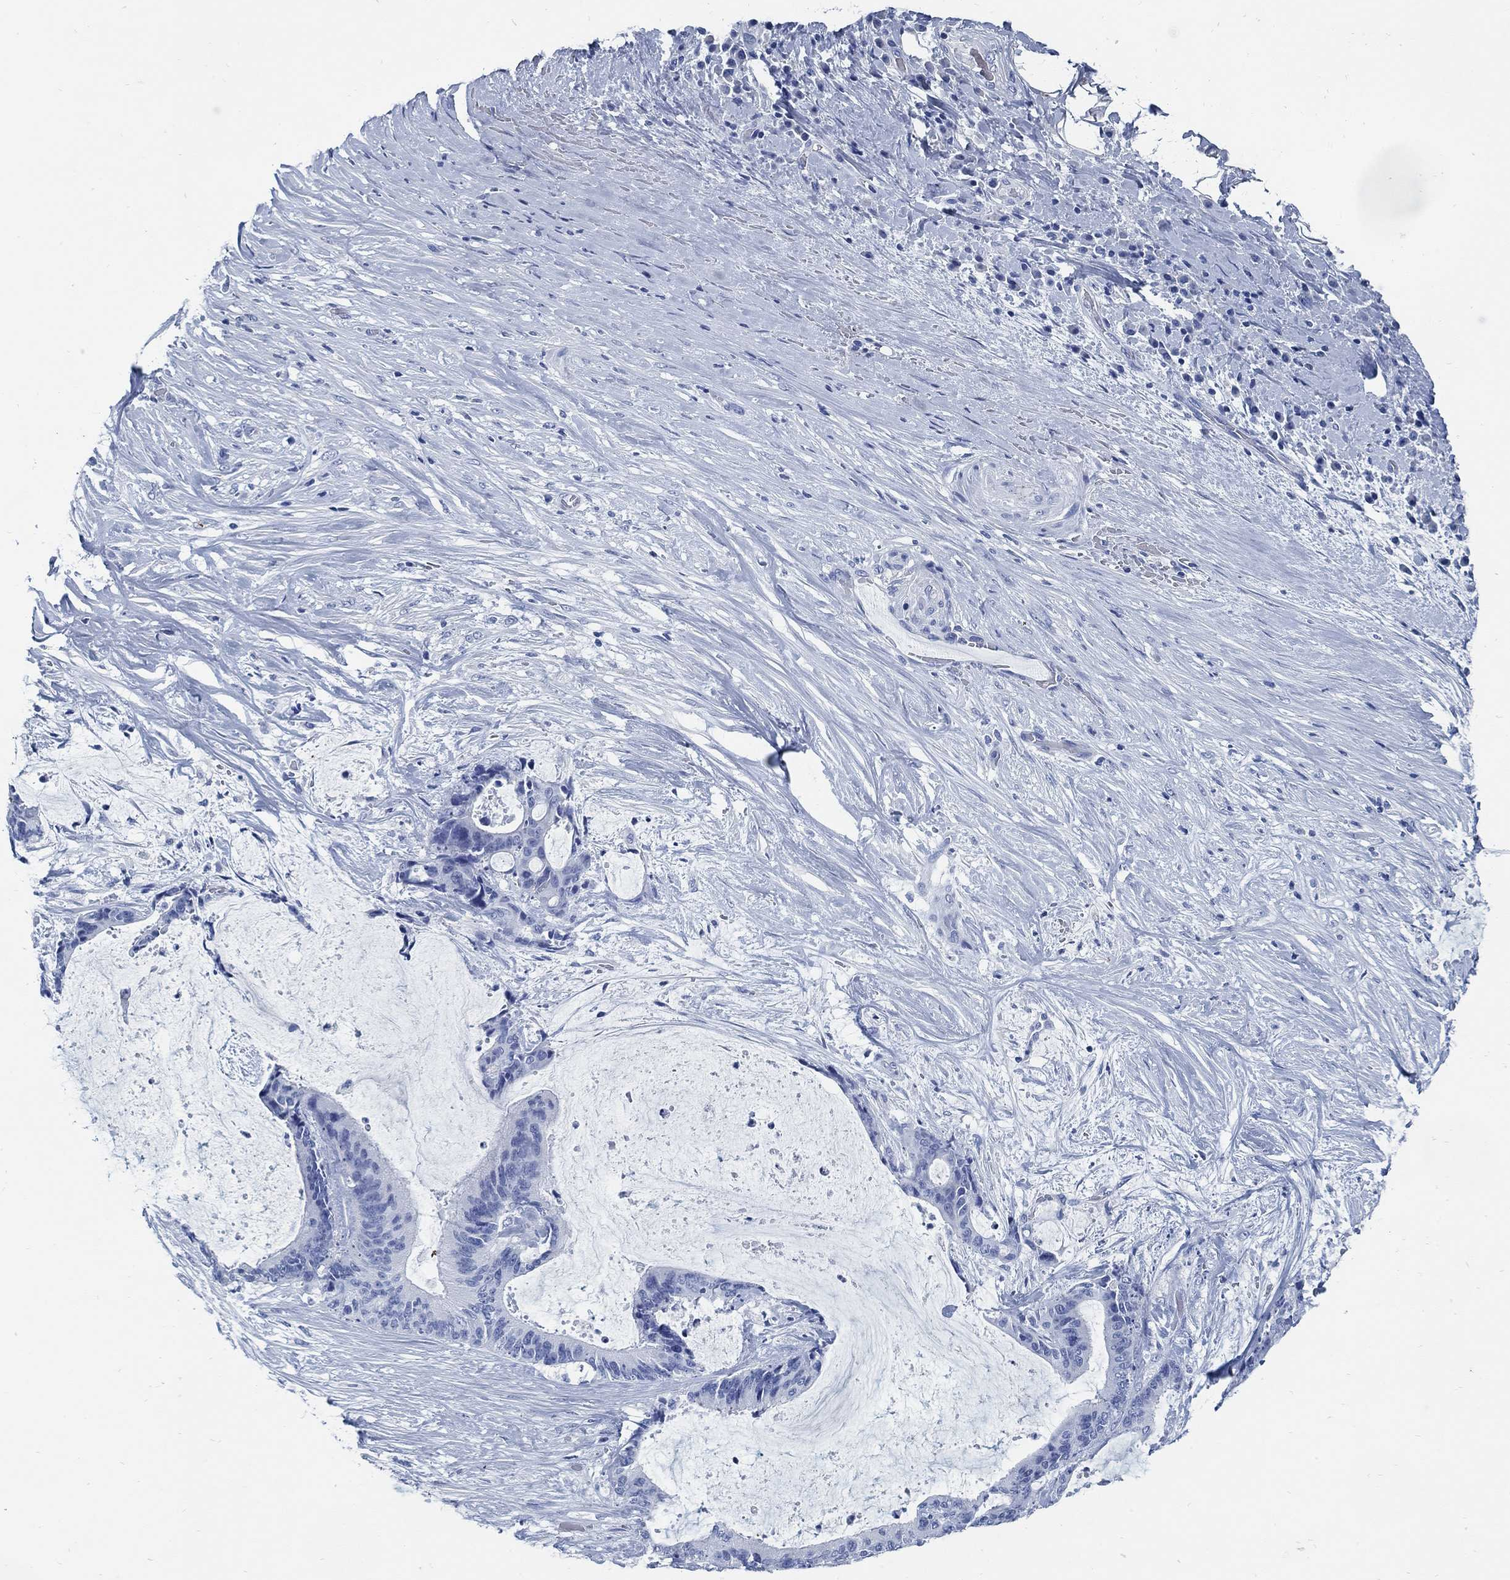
{"staining": {"intensity": "negative", "quantity": "none", "location": "none"}, "tissue": "liver cancer", "cell_type": "Tumor cells", "image_type": "cancer", "snomed": [{"axis": "morphology", "description": "Cholangiocarcinoma"}, {"axis": "topography", "description": "Liver"}], "caption": "Micrograph shows no protein staining in tumor cells of liver cholangiocarcinoma tissue. (DAB (3,3'-diaminobenzidine) immunohistochemistry visualized using brightfield microscopy, high magnification).", "gene": "SLC45A1", "patient": {"sex": "female", "age": 73}}